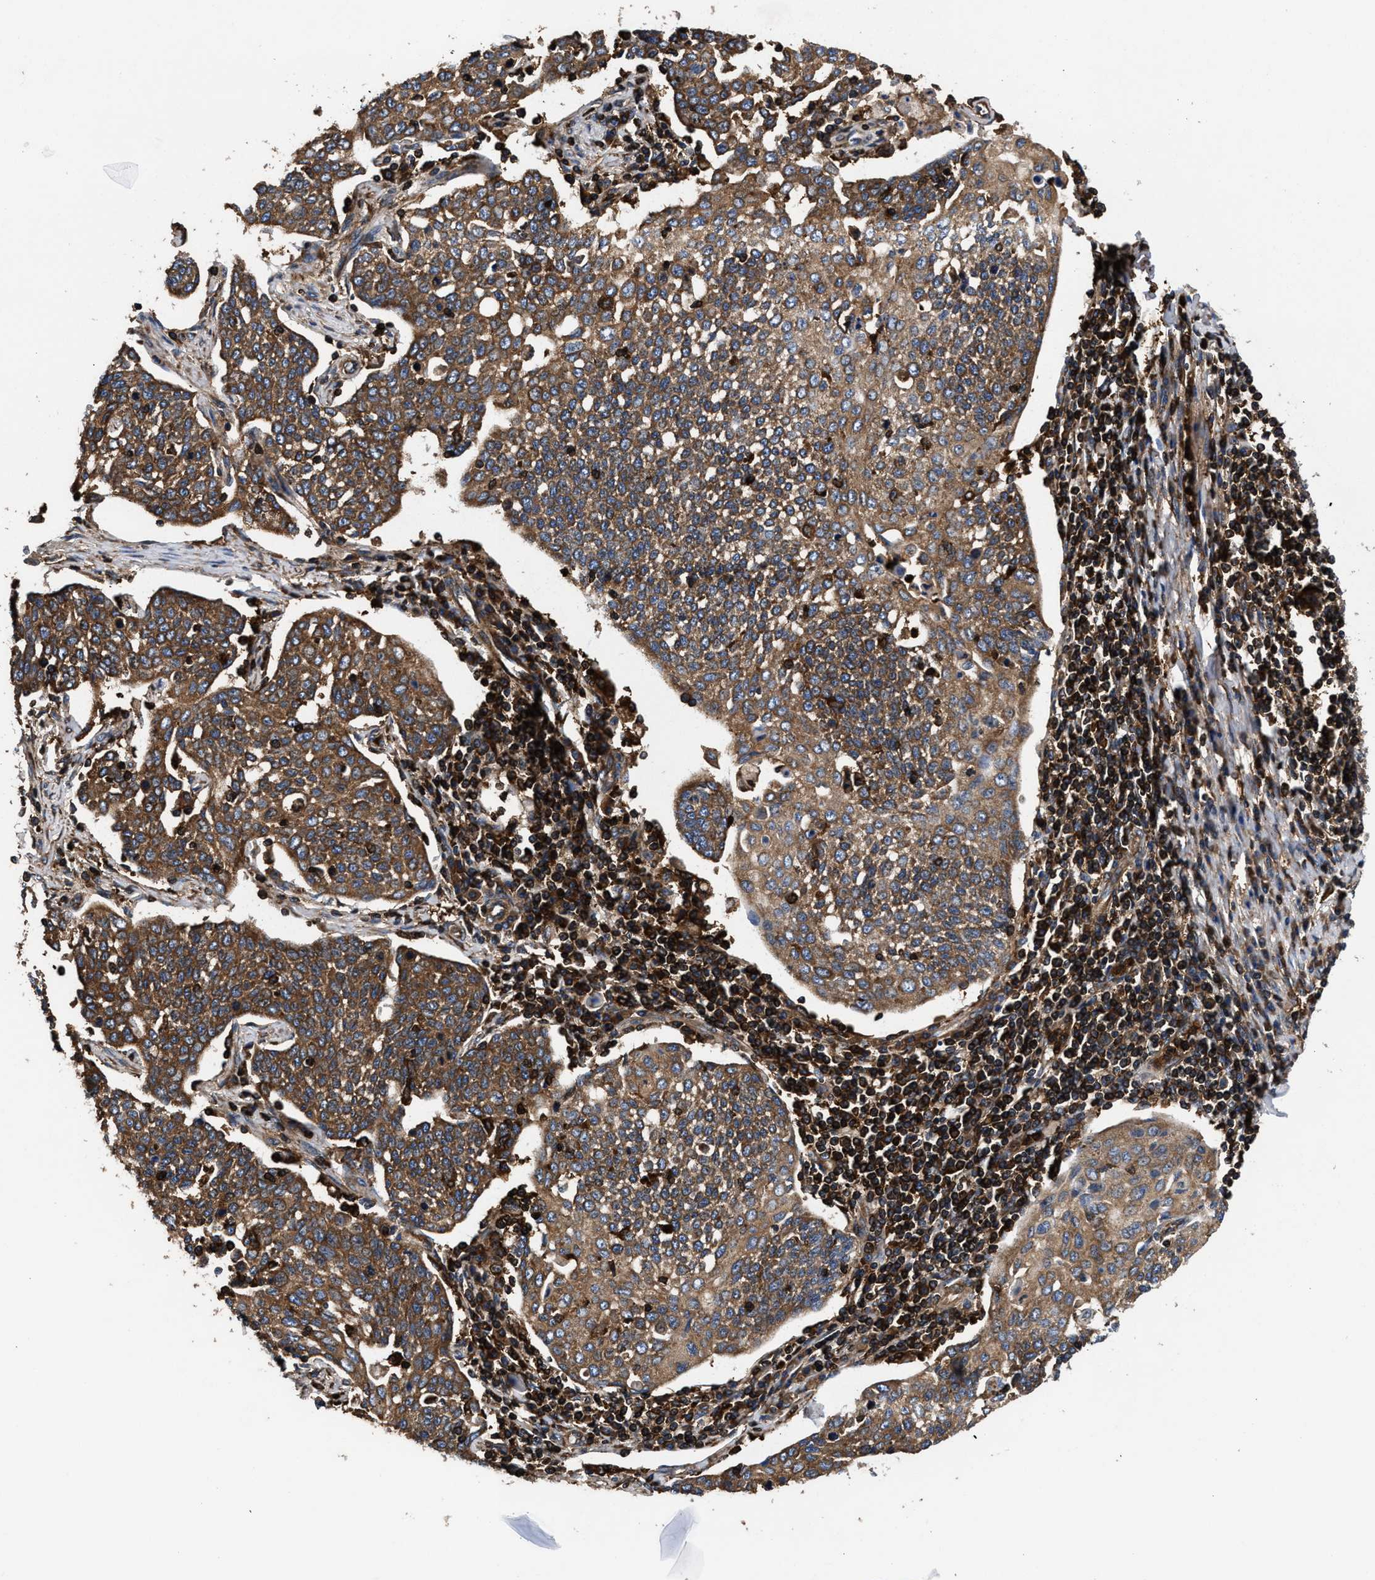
{"staining": {"intensity": "strong", "quantity": ">75%", "location": "cytoplasmic/membranous"}, "tissue": "cervical cancer", "cell_type": "Tumor cells", "image_type": "cancer", "snomed": [{"axis": "morphology", "description": "Squamous cell carcinoma, NOS"}, {"axis": "topography", "description": "Cervix"}], "caption": "A high-resolution image shows immunohistochemistry staining of squamous cell carcinoma (cervical), which reveals strong cytoplasmic/membranous positivity in about >75% of tumor cells. The protein is stained brown, and the nuclei are stained in blue (DAB IHC with brightfield microscopy, high magnification).", "gene": "KYAT1", "patient": {"sex": "female", "age": 34}}